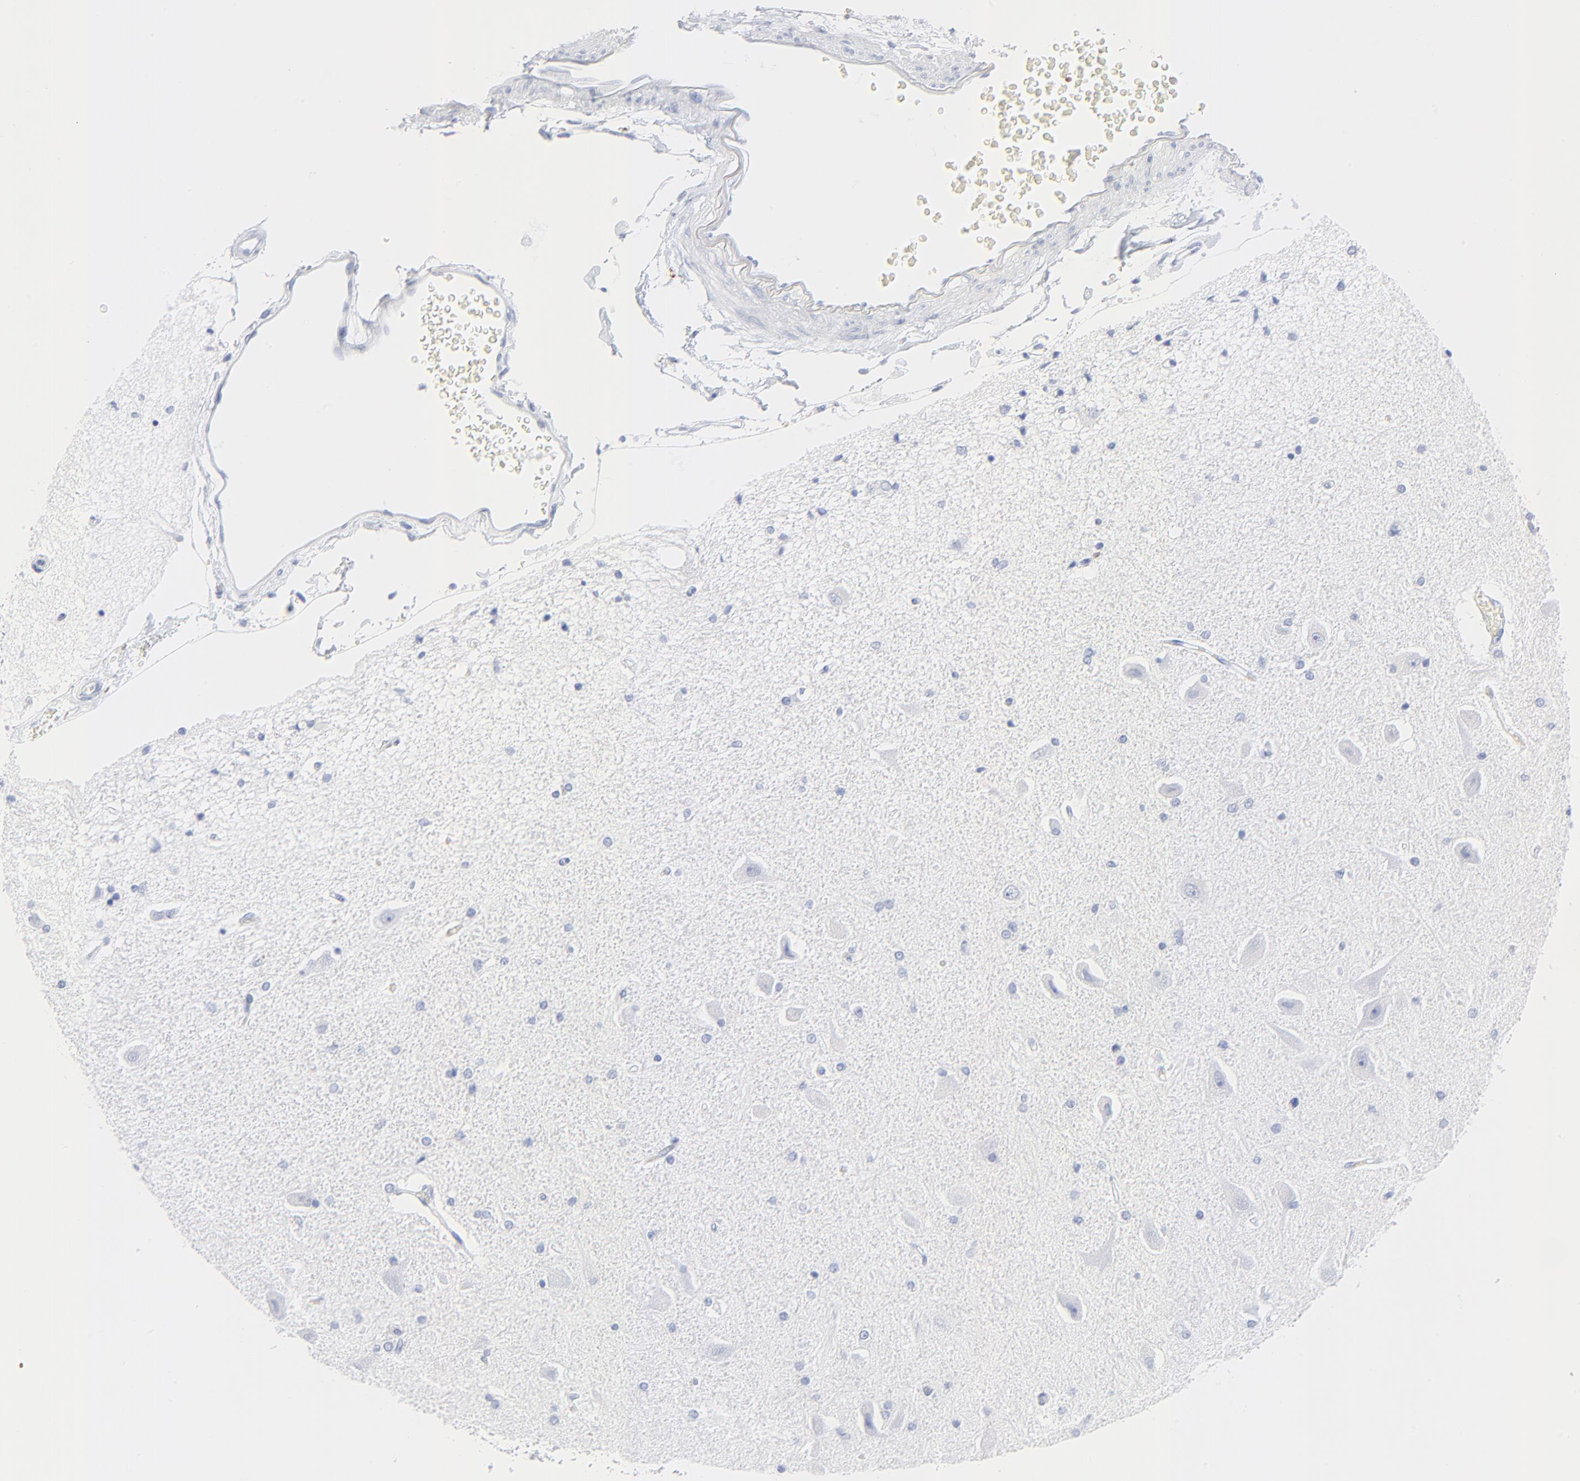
{"staining": {"intensity": "negative", "quantity": "none", "location": "none"}, "tissue": "hippocampus", "cell_type": "Glial cells", "image_type": "normal", "snomed": [{"axis": "morphology", "description": "Normal tissue, NOS"}, {"axis": "topography", "description": "Hippocampus"}], "caption": "A micrograph of hippocampus stained for a protein demonstrates no brown staining in glial cells.", "gene": "LCK", "patient": {"sex": "female", "age": 54}}